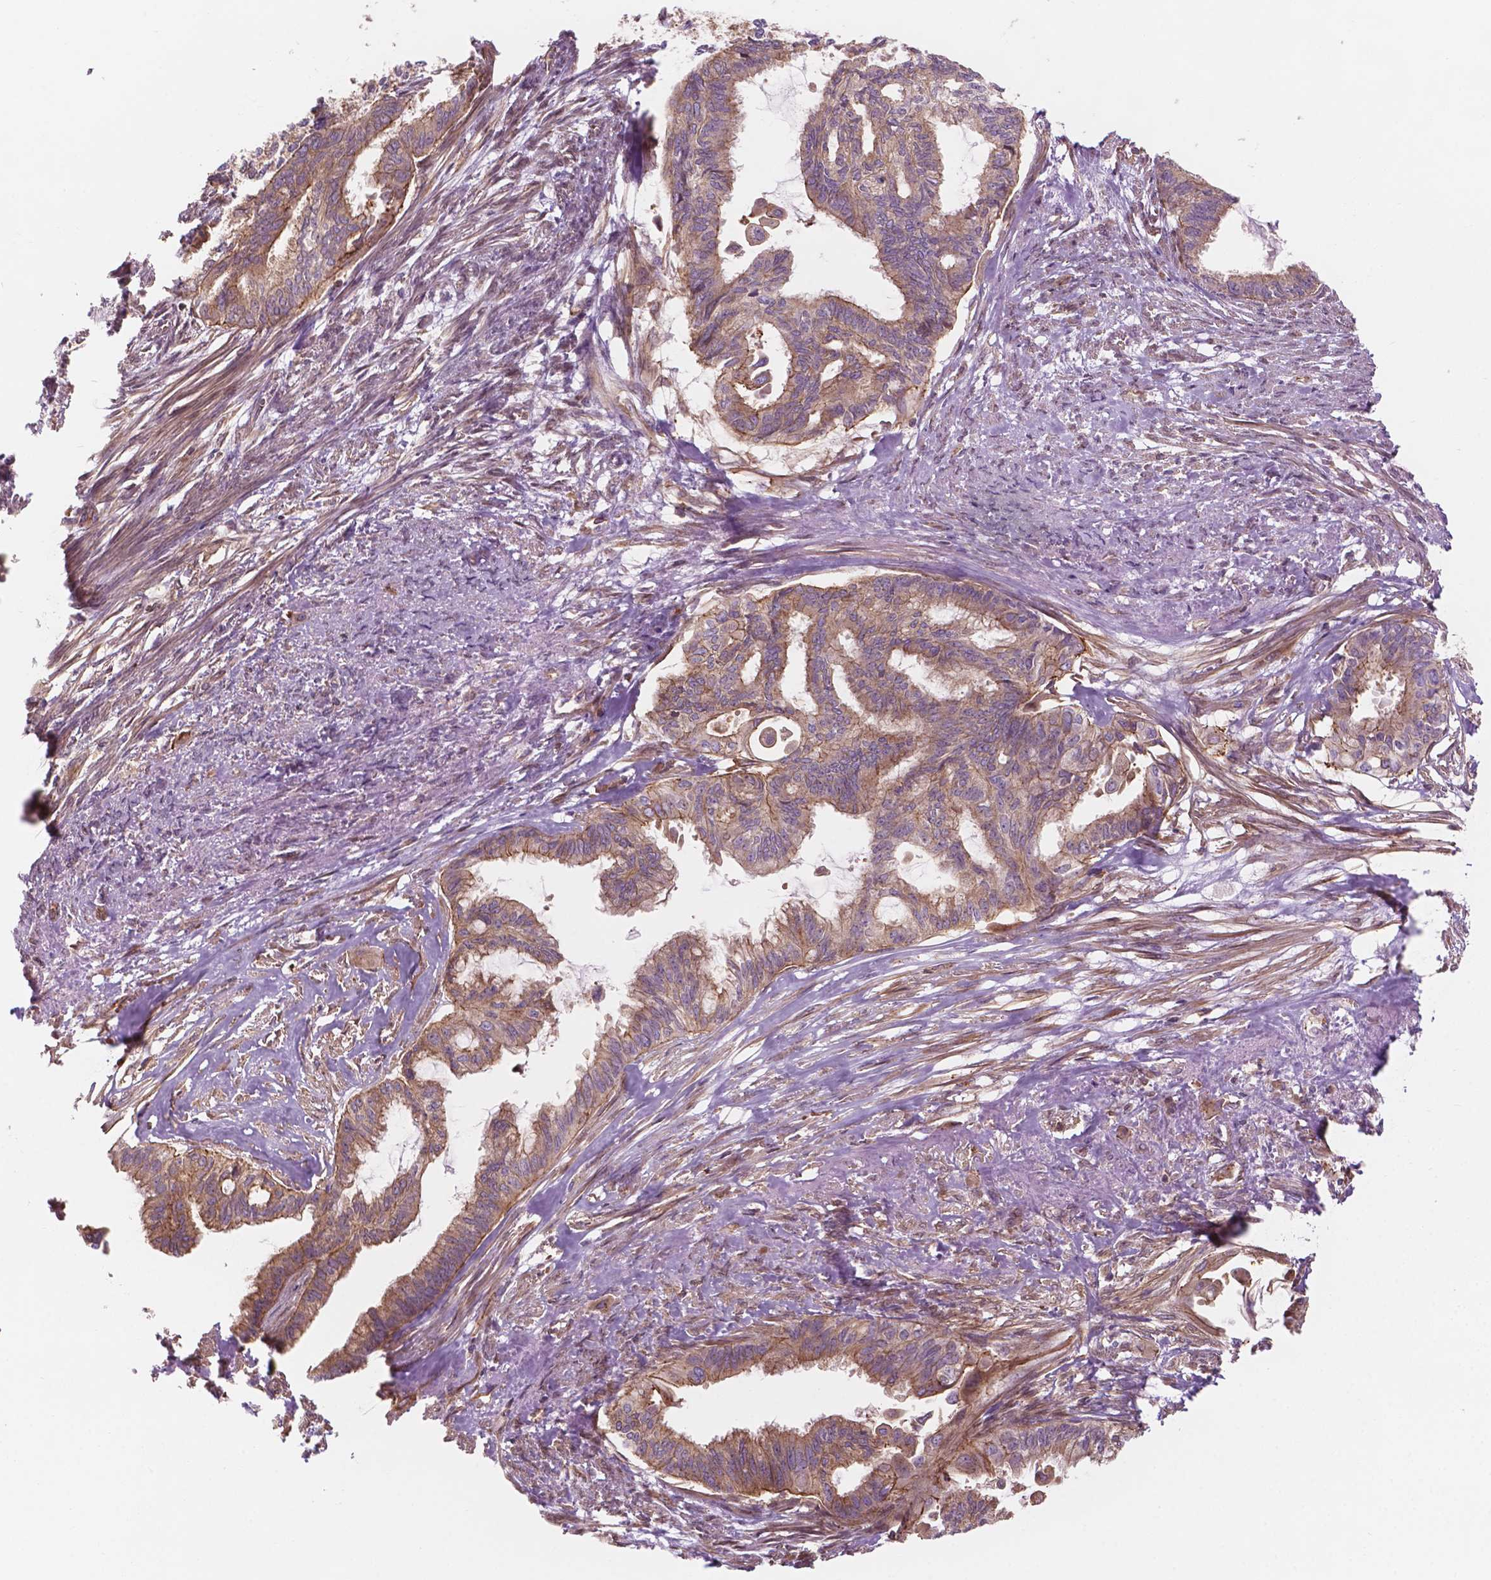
{"staining": {"intensity": "strong", "quantity": ">75%", "location": "cytoplasmic/membranous"}, "tissue": "endometrial cancer", "cell_type": "Tumor cells", "image_type": "cancer", "snomed": [{"axis": "morphology", "description": "Adenocarcinoma, NOS"}, {"axis": "topography", "description": "Endometrium"}], "caption": "A micrograph of human endometrial cancer stained for a protein reveals strong cytoplasmic/membranous brown staining in tumor cells.", "gene": "SURF4", "patient": {"sex": "female", "age": 86}}